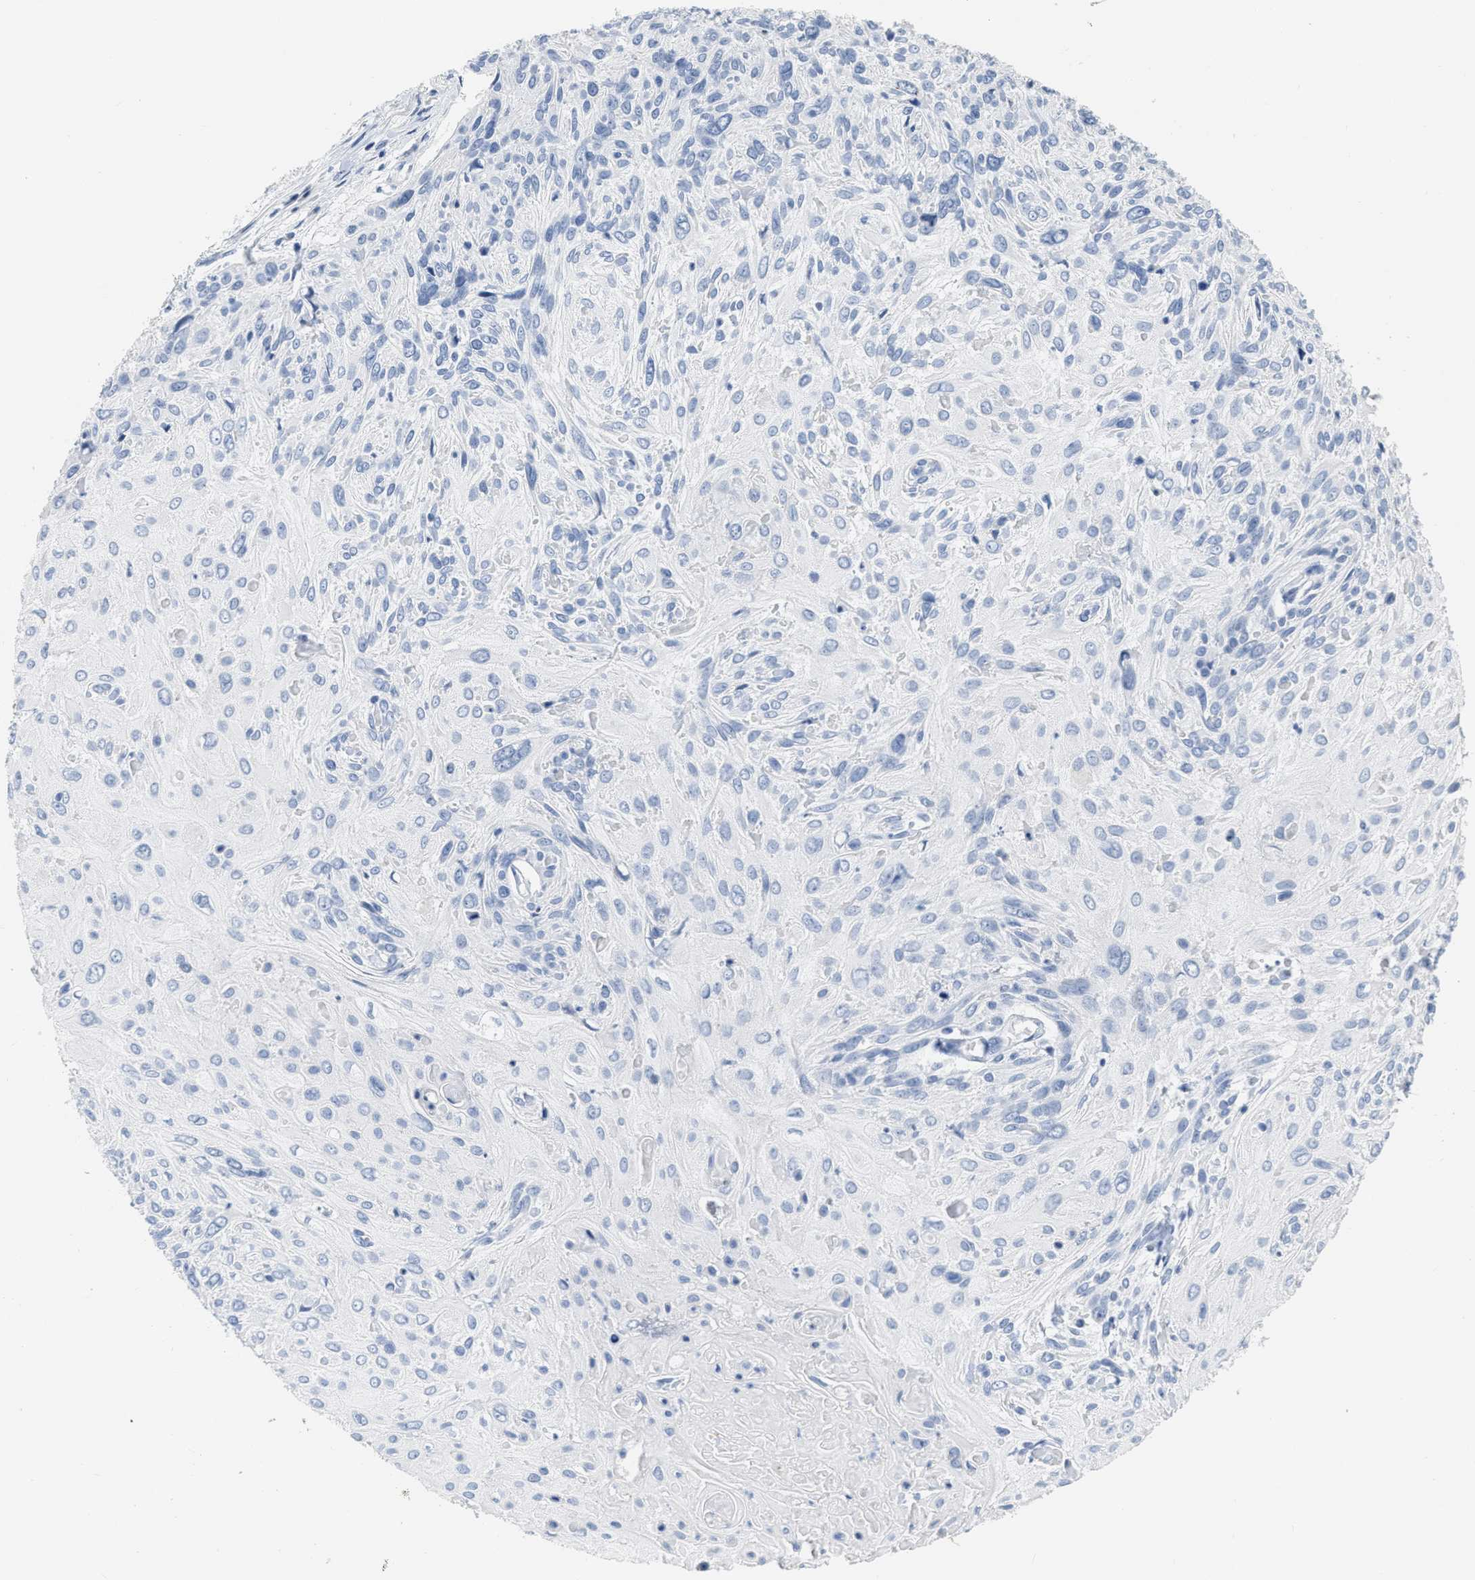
{"staining": {"intensity": "negative", "quantity": "none", "location": "none"}, "tissue": "cervical cancer", "cell_type": "Tumor cells", "image_type": "cancer", "snomed": [{"axis": "morphology", "description": "Squamous cell carcinoma, NOS"}, {"axis": "topography", "description": "Cervix"}], "caption": "This micrograph is of cervical cancer (squamous cell carcinoma) stained with immunohistochemistry (IHC) to label a protein in brown with the nuclei are counter-stained blue. There is no staining in tumor cells.", "gene": "CRYM", "patient": {"sex": "female", "age": 51}}